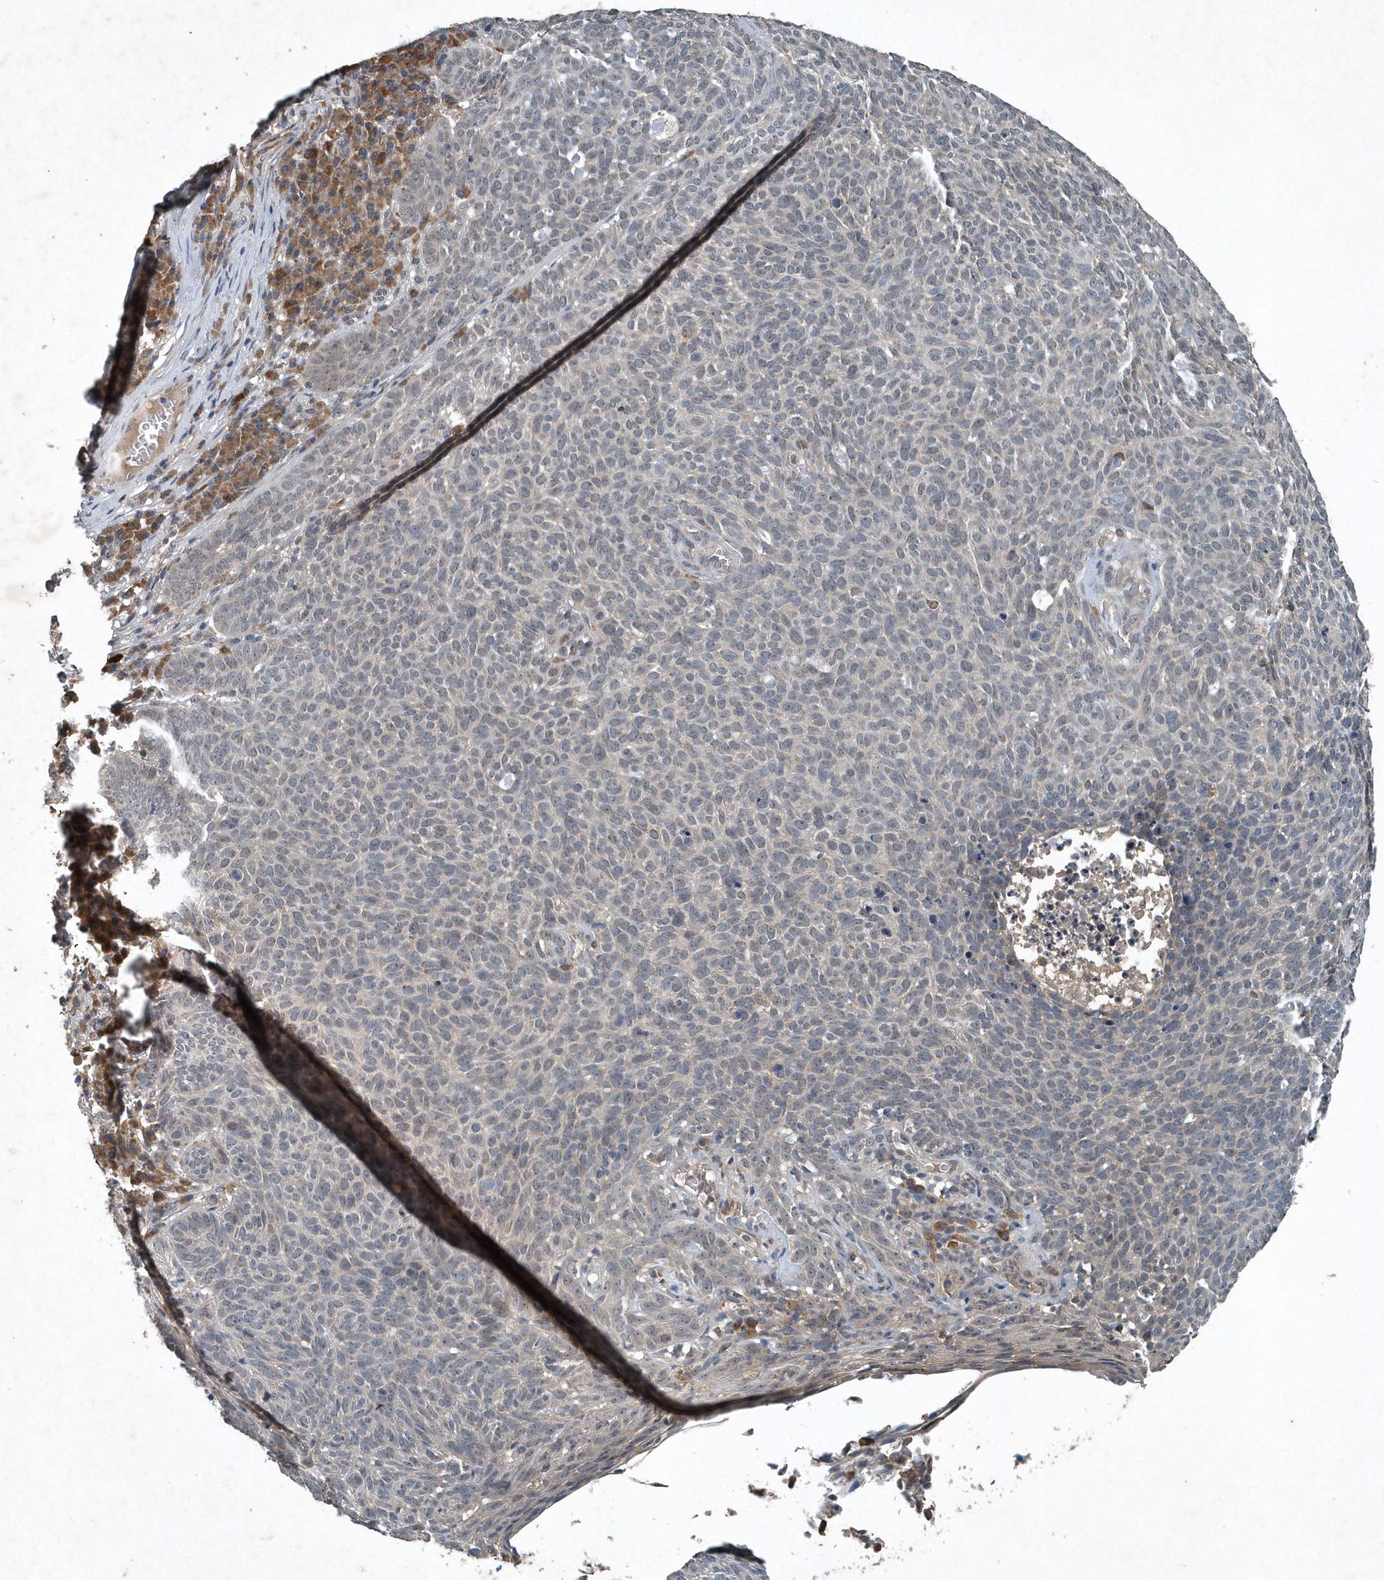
{"staining": {"intensity": "negative", "quantity": "none", "location": "none"}, "tissue": "skin cancer", "cell_type": "Tumor cells", "image_type": "cancer", "snomed": [{"axis": "morphology", "description": "Squamous cell carcinoma, NOS"}, {"axis": "topography", "description": "Skin"}], "caption": "A histopathology image of skin cancer (squamous cell carcinoma) stained for a protein shows no brown staining in tumor cells.", "gene": "SCFD2", "patient": {"sex": "female", "age": 90}}